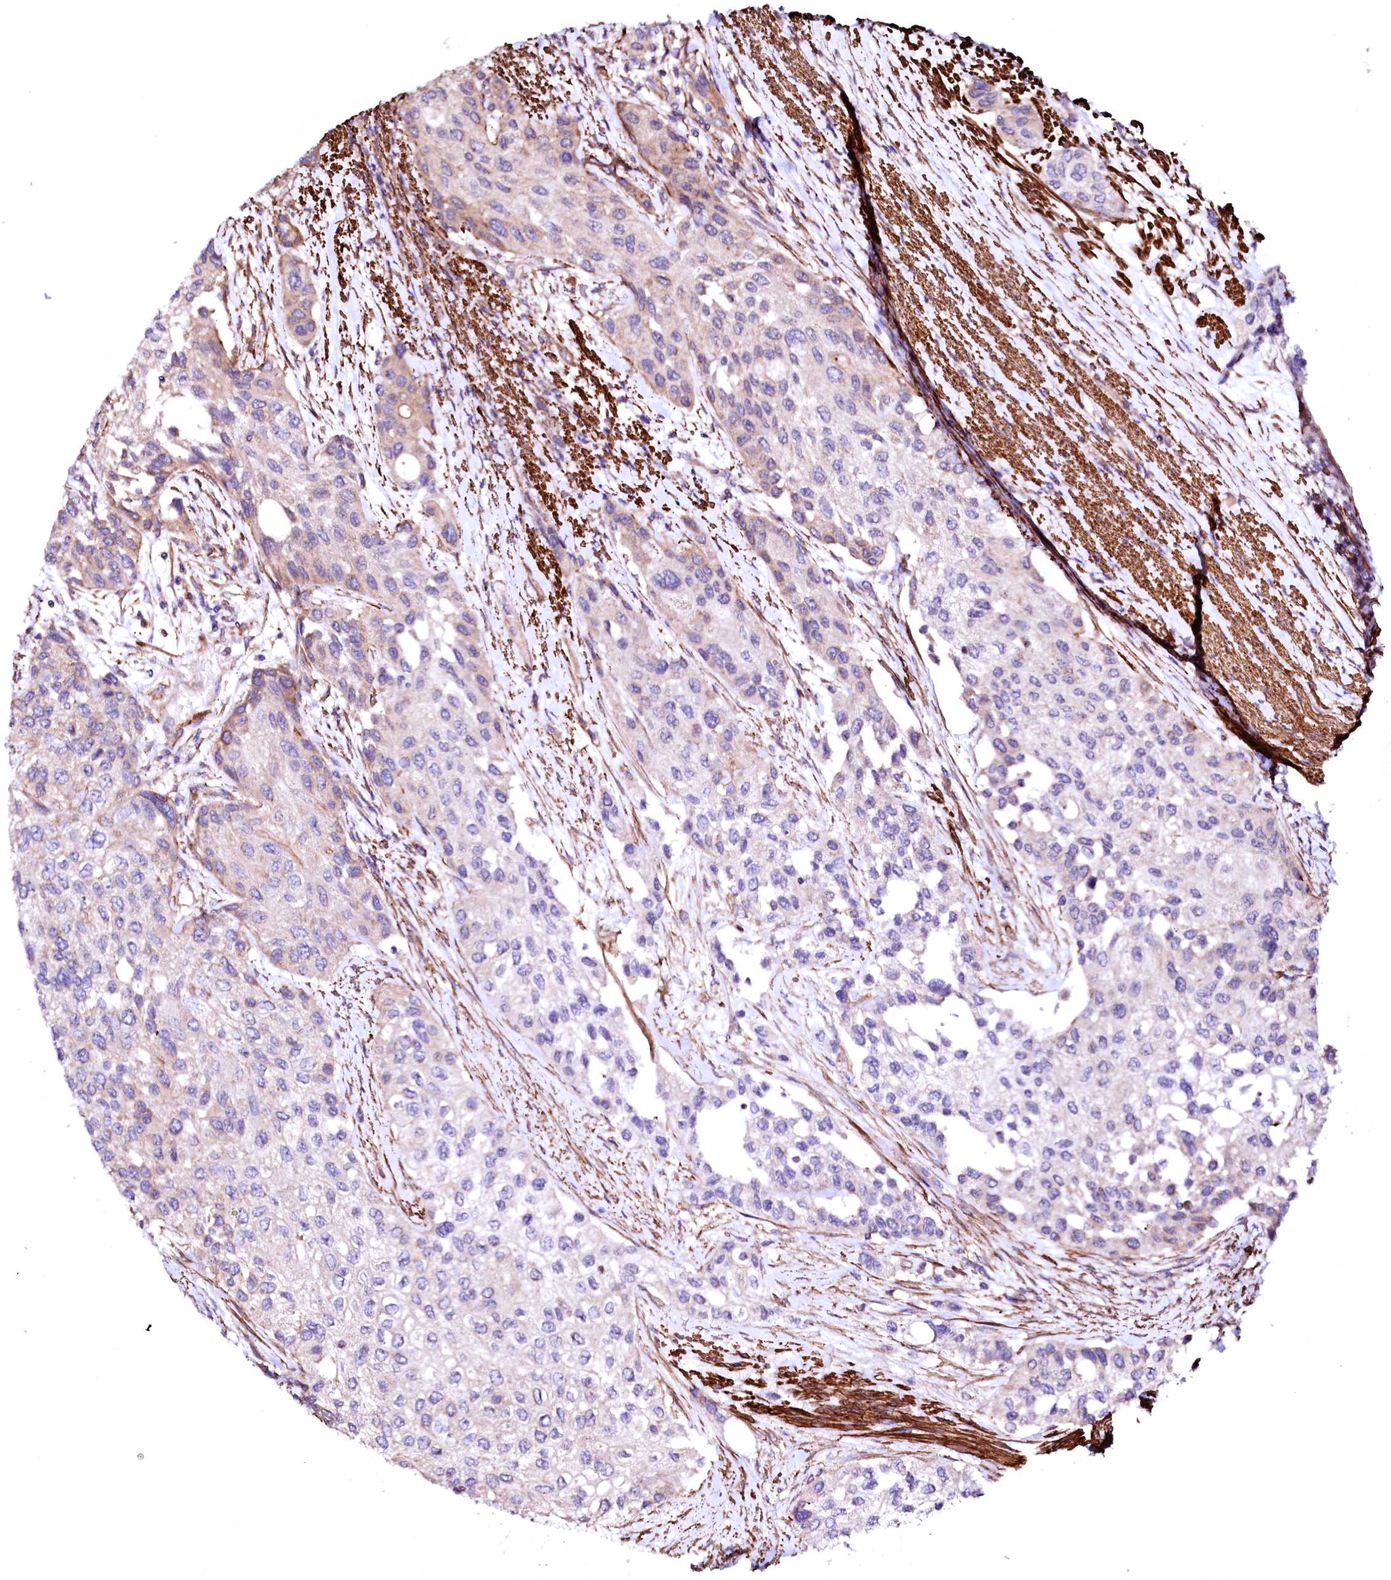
{"staining": {"intensity": "negative", "quantity": "none", "location": "none"}, "tissue": "urothelial cancer", "cell_type": "Tumor cells", "image_type": "cancer", "snomed": [{"axis": "morphology", "description": "Normal tissue, NOS"}, {"axis": "morphology", "description": "Urothelial carcinoma, High grade"}, {"axis": "topography", "description": "Vascular tissue"}, {"axis": "topography", "description": "Urinary bladder"}], "caption": "This is an immunohistochemistry (IHC) photomicrograph of human urothelial cancer. There is no staining in tumor cells.", "gene": "GPR176", "patient": {"sex": "female", "age": 56}}